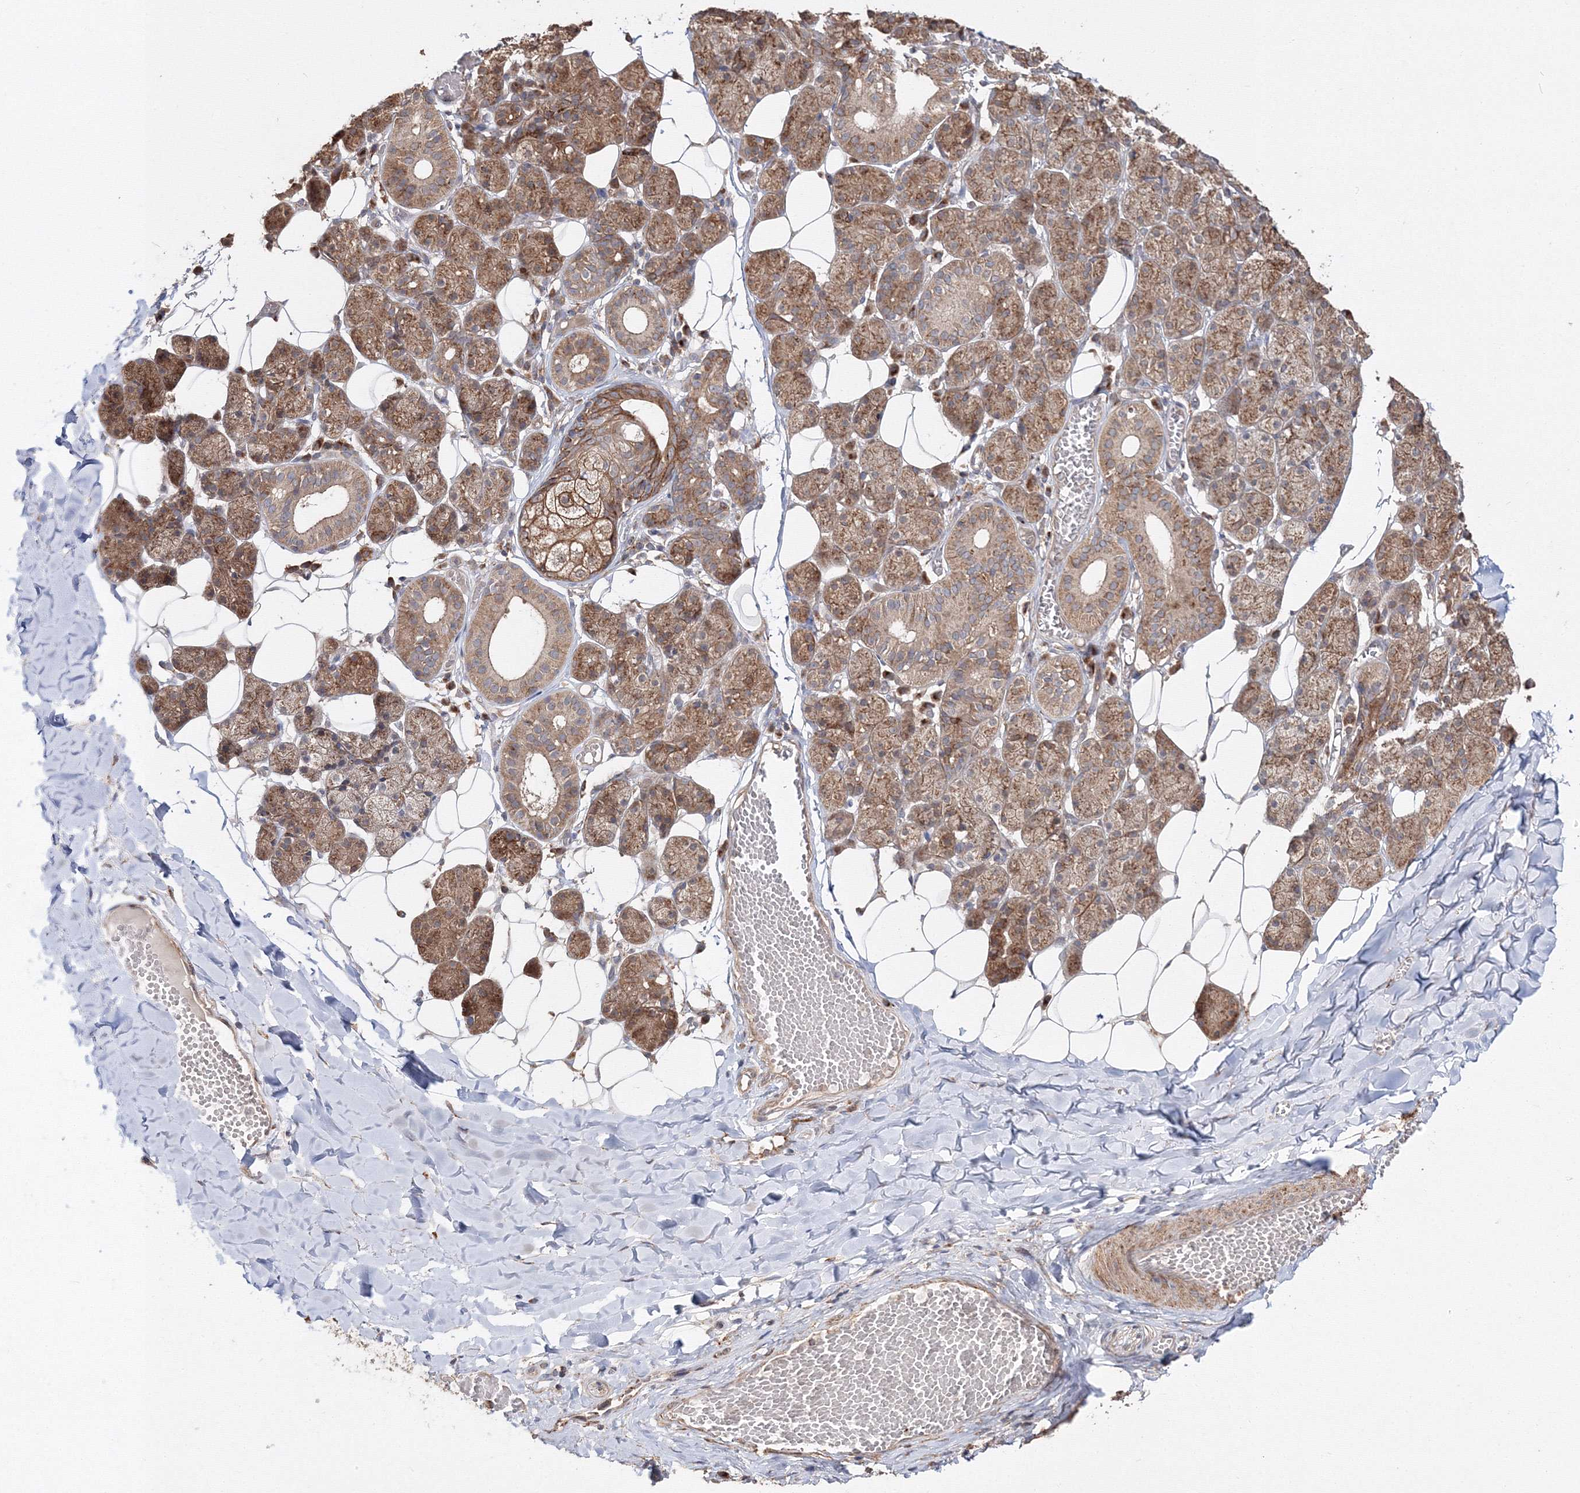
{"staining": {"intensity": "strong", "quantity": "25%-75%", "location": "cytoplasmic/membranous"}, "tissue": "salivary gland", "cell_type": "Glandular cells", "image_type": "normal", "snomed": [{"axis": "morphology", "description": "Normal tissue, NOS"}, {"axis": "topography", "description": "Salivary gland"}], "caption": "IHC micrograph of unremarkable salivary gland: salivary gland stained using immunohistochemistry demonstrates high levels of strong protein expression localized specifically in the cytoplasmic/membranous of glandular cells, appearing as a cytoplasmic/membranous brown color.", "gene": "DDO", "patient": {"sex": "female", "age": 33}}